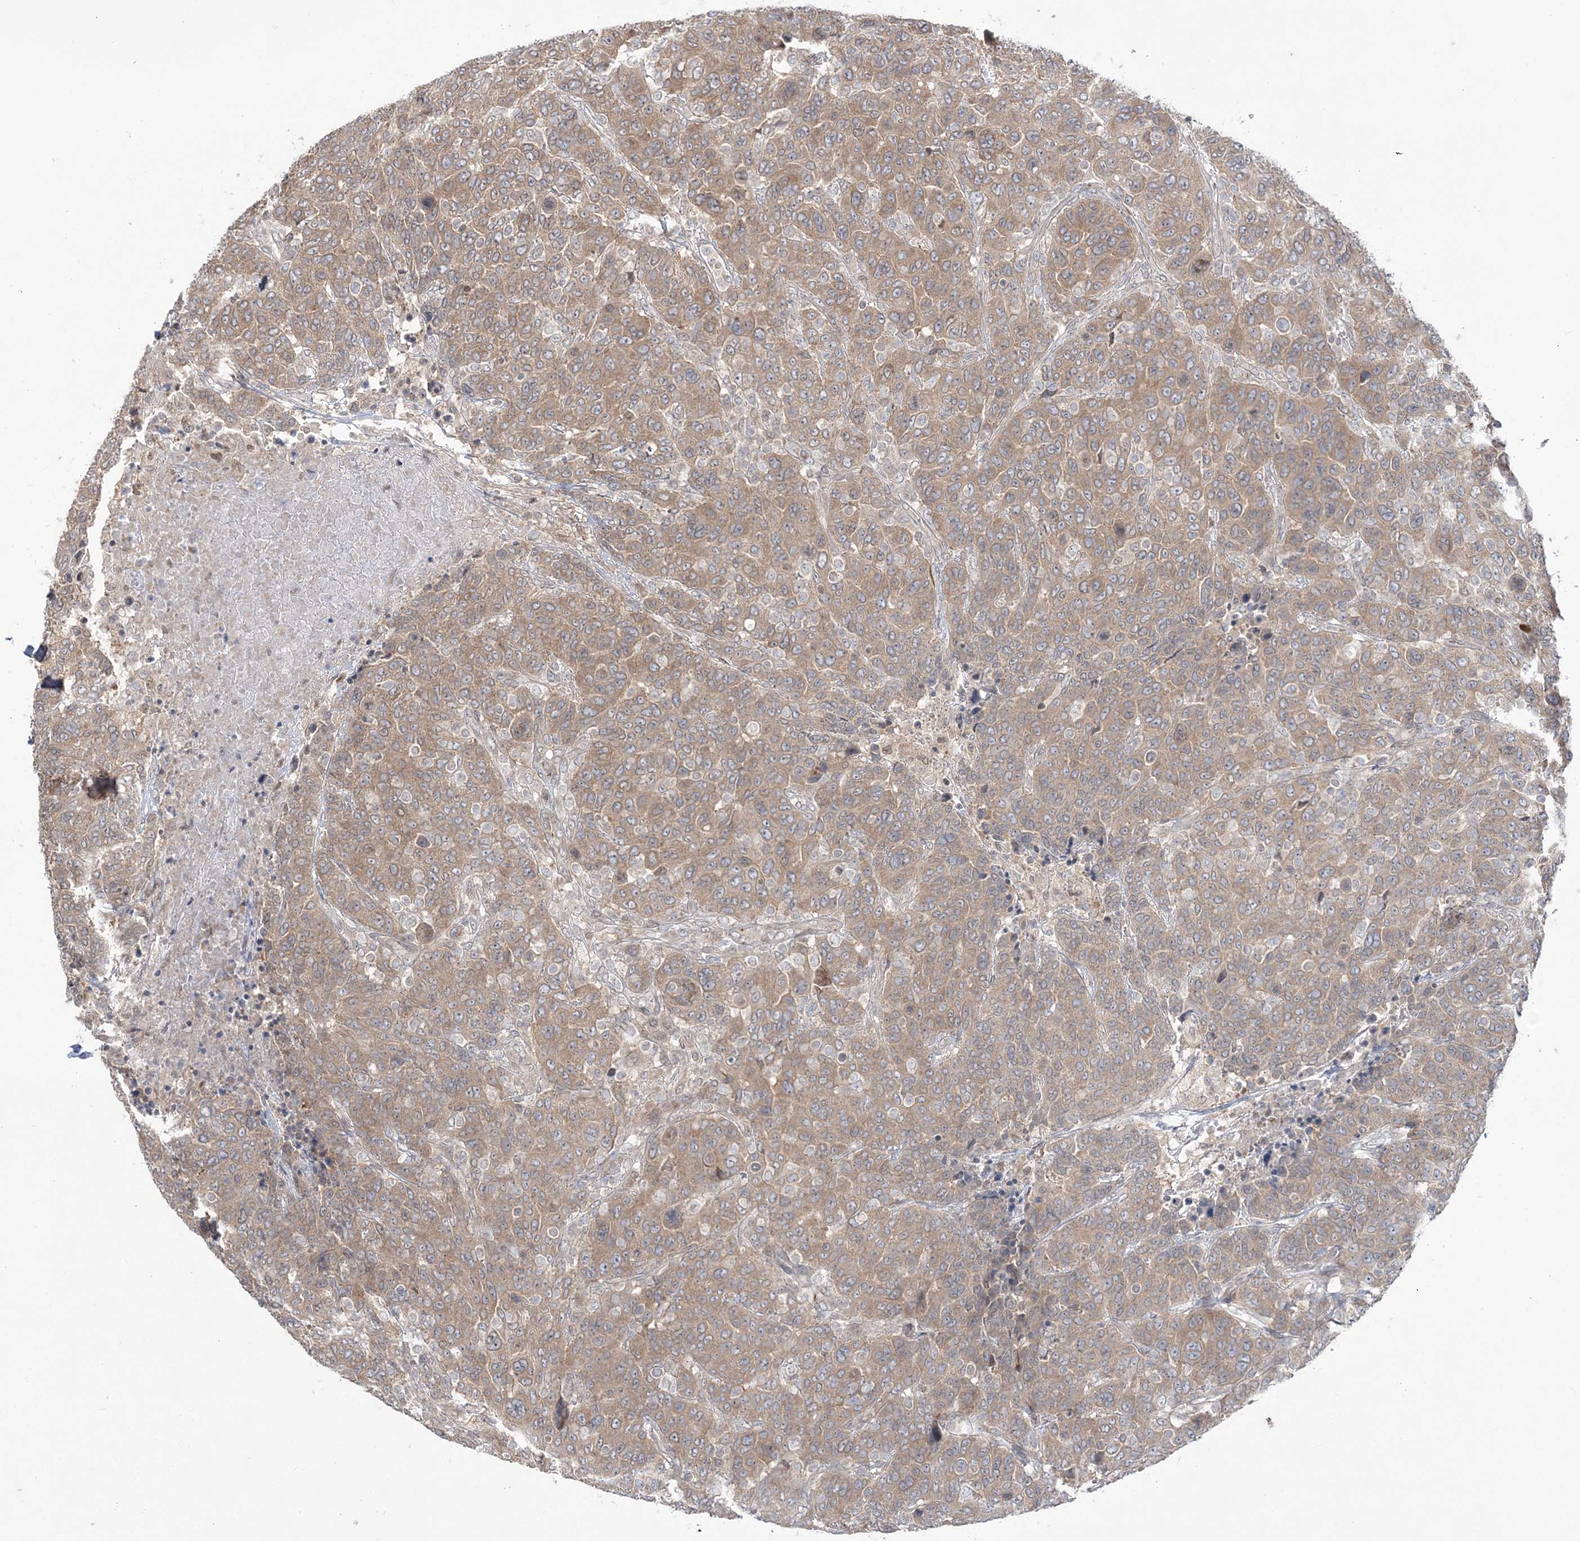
{"staining": {"intensity": "moderate", "quantity": ">75%", "location": "cytoplasmic/membranous"}, "tissue": "breast cancer", "cell_type": "Tumor cells", "image_type": "cancer", "snomed": [{"axis": "morphology", "description": "Duct carcinoma"}, {"axis": "topography", "description": "Breast"}], "caption": "Breast invasive ductal carcinoma was stained to show a protein in brown. There is medium levels of moderate cytoplasmic/membranous positivity in approximately >75% of tumor cells. The staining was performed using DAB, with brown indicating positive protein expression. Nuclei are stained blue with hematoxylin.", "gene": "DHX57", "patient": {"sex": "female", "age": 37}}